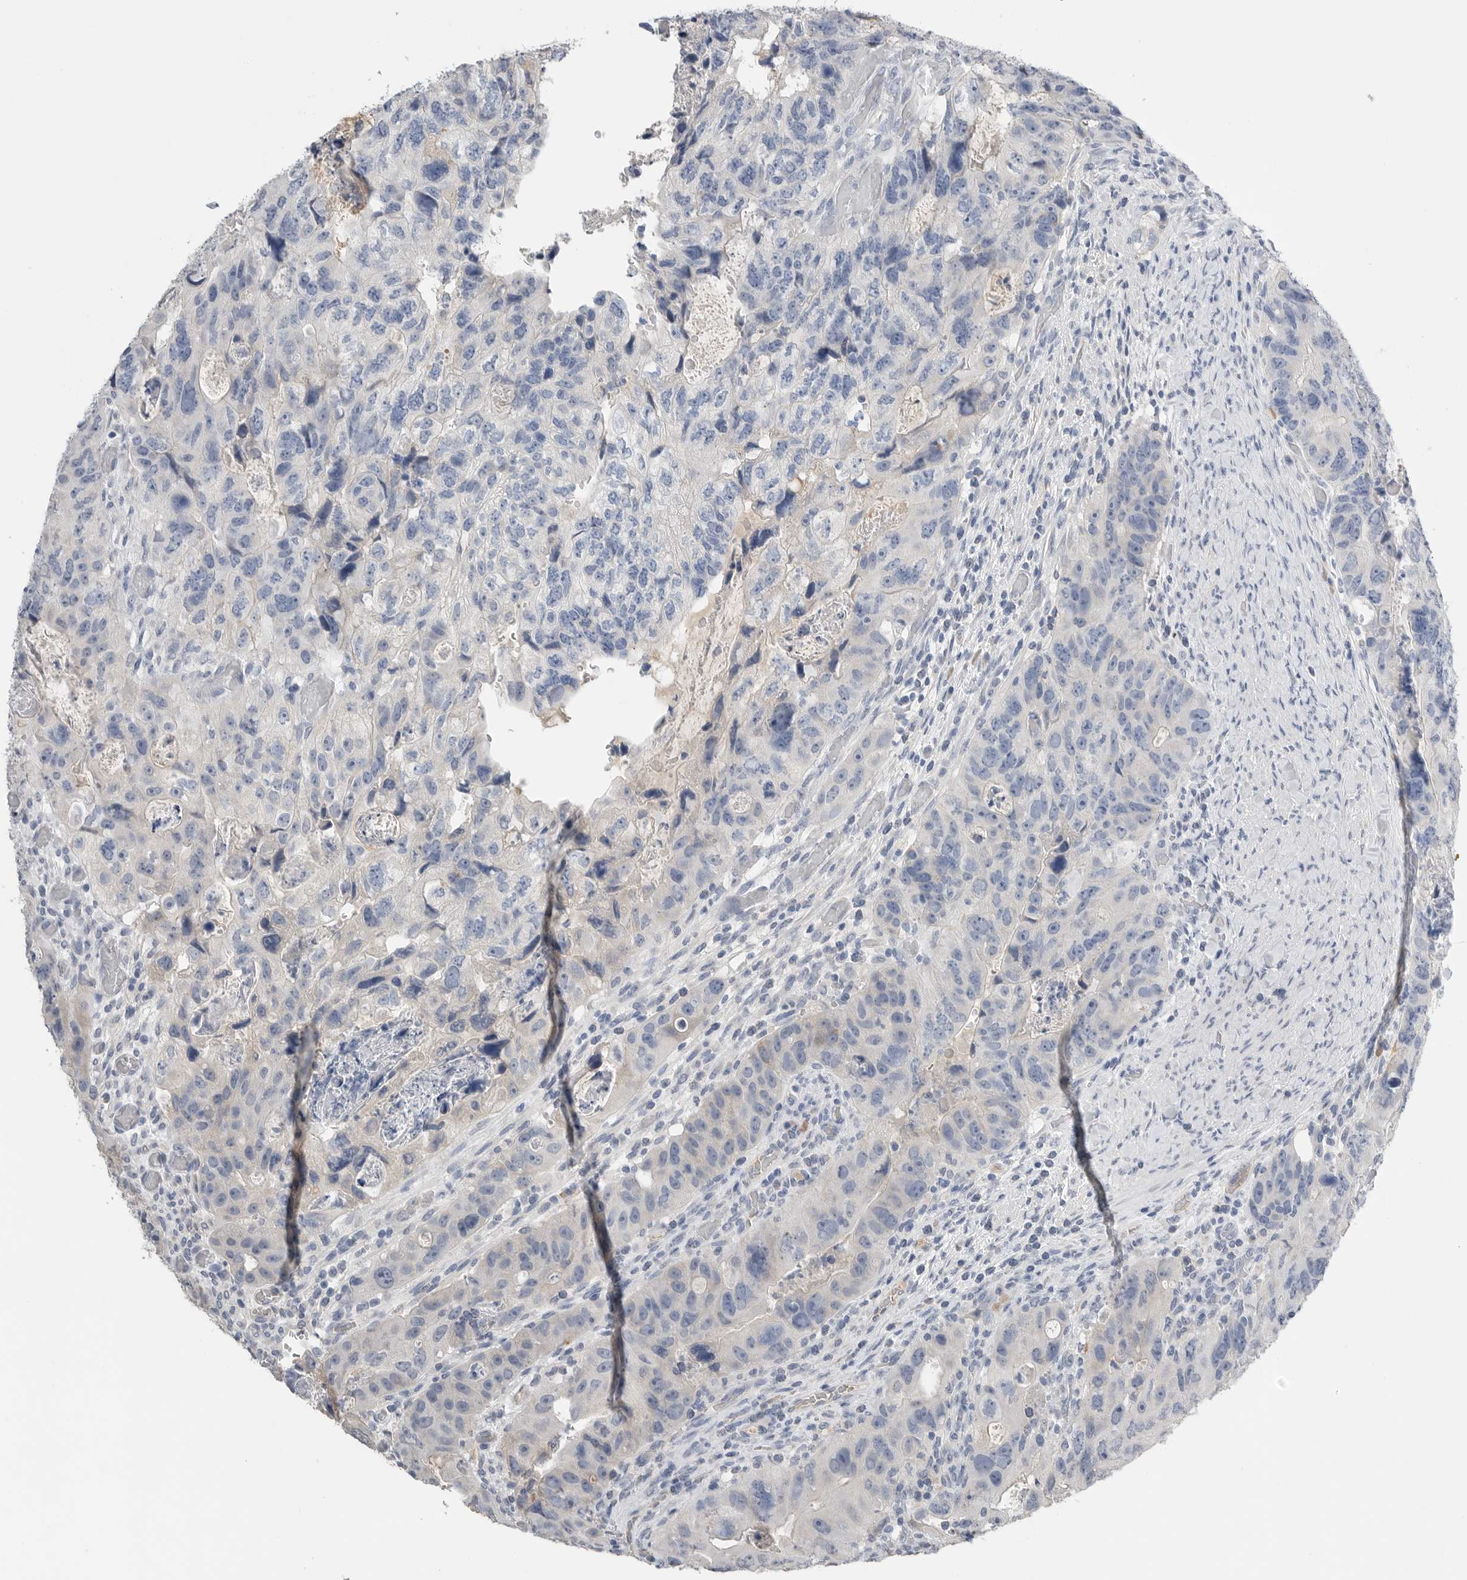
{"staining": {"intensity": "negative", "quantity": "none", "location": "none"}, "tissue": "colorectal cancer", "cell_type": "Tumor cells", "image_type": "cancer", "snomed": [{"axis": "morphology", "description": "Adenocarcinoma, NOS"}, {"axis": "topography", "description": "Rectum"}], "caption": "An IHC image of colorectal cancer (adenocarcinoma) is shown. There is no staining in tumor cells of colorectal cancer (adenocarcinoma).", "gene": "FABP6", "patient": {"sex": "male", "age": 59}}